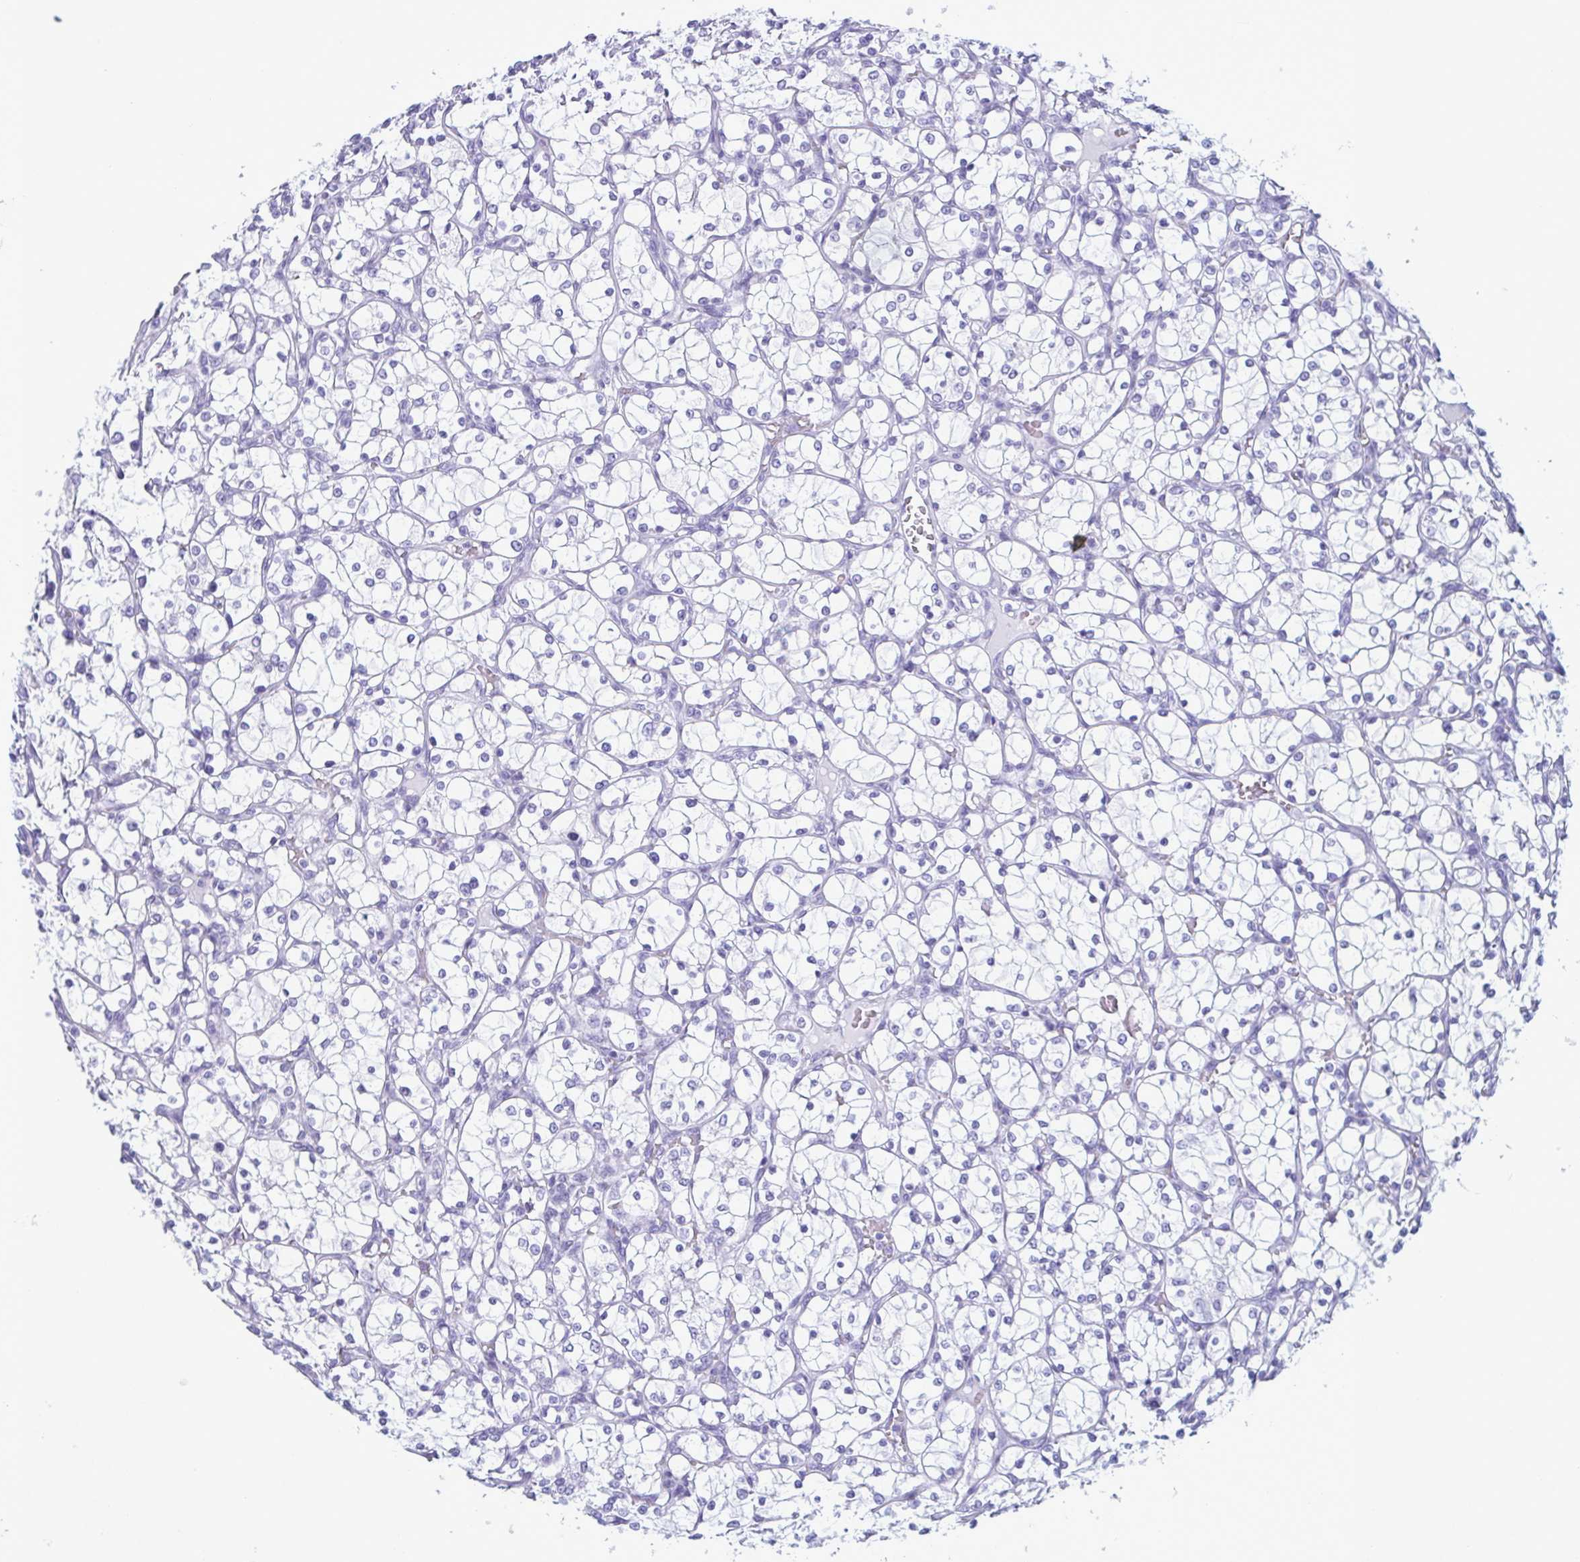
{"staining": {"intensity": "negative", "quantity": "none", "location": "none"}, "tissue": "renal cancer", "cell_type": "Tumor cells", "image_type": "cancer", "snomed": [{"axis": "morphology", "description": "Adenocarcinoma, NOS"}, {"axis": "topography", "description": "Kidney"}], "caption": "This is an IHC micrograph of human renal cancer. There is no staining in tumor cells.", "gene": "LTF", "patient": {"sex": "female", "age": 69}}